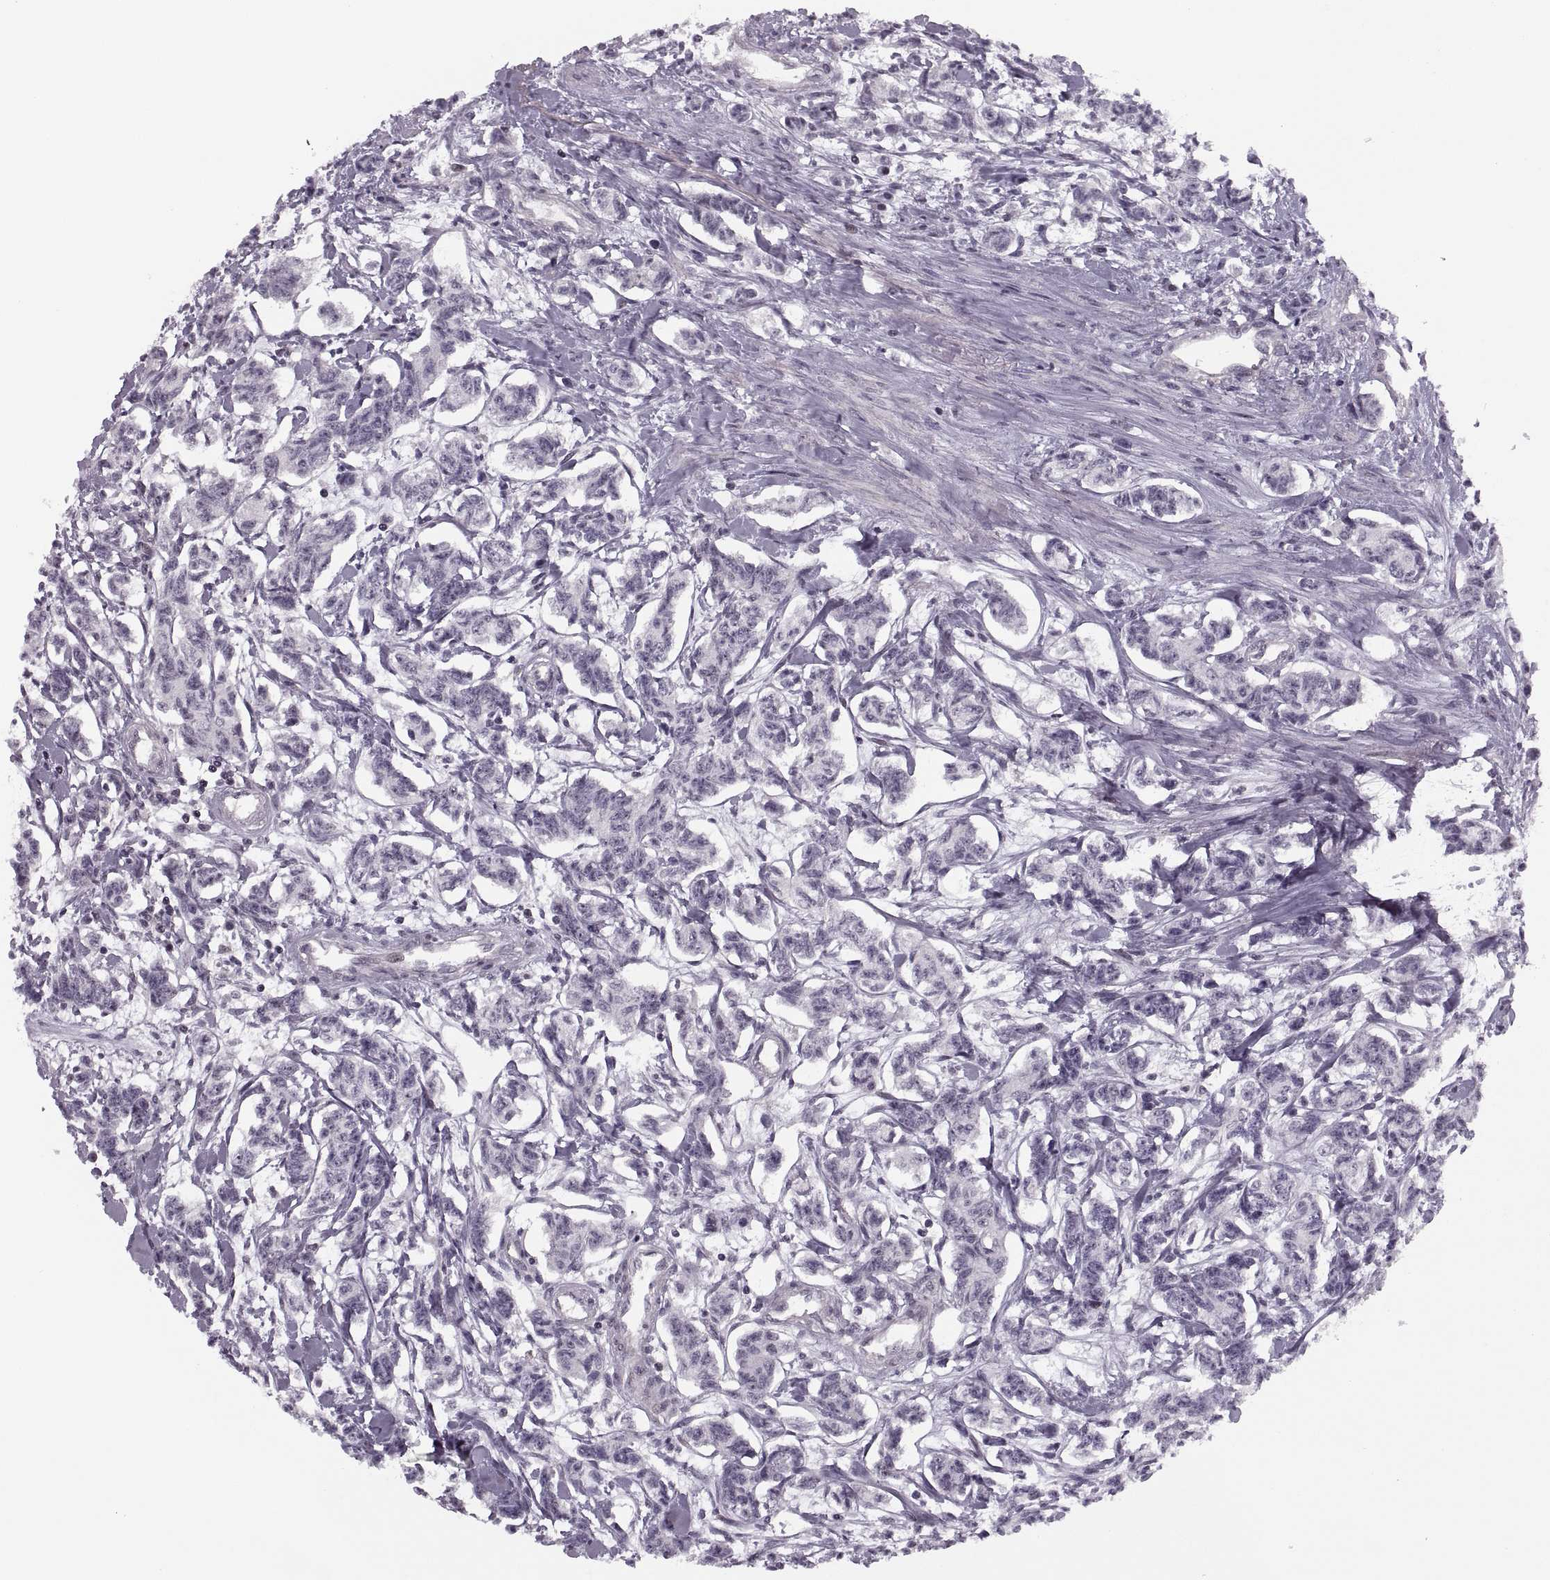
{"staining": {"intensity": "negative", "quantity": "none", "location": "none"}, "tissue": "carcinoid", "cell_type": "Tumor cells", "image_type": "cancer", "snomed": [{"axis": "morphology", "description": "Carcinoid, malignant, NOS"}, {"axis": "topography", "description": "Kidney"}], "caption": "Carcinoid was stained to show a protein in brown. There is no significant staining in tumor cells.", "gene": "LUZP2", "patient": {"sex": "female", "age": 41}}